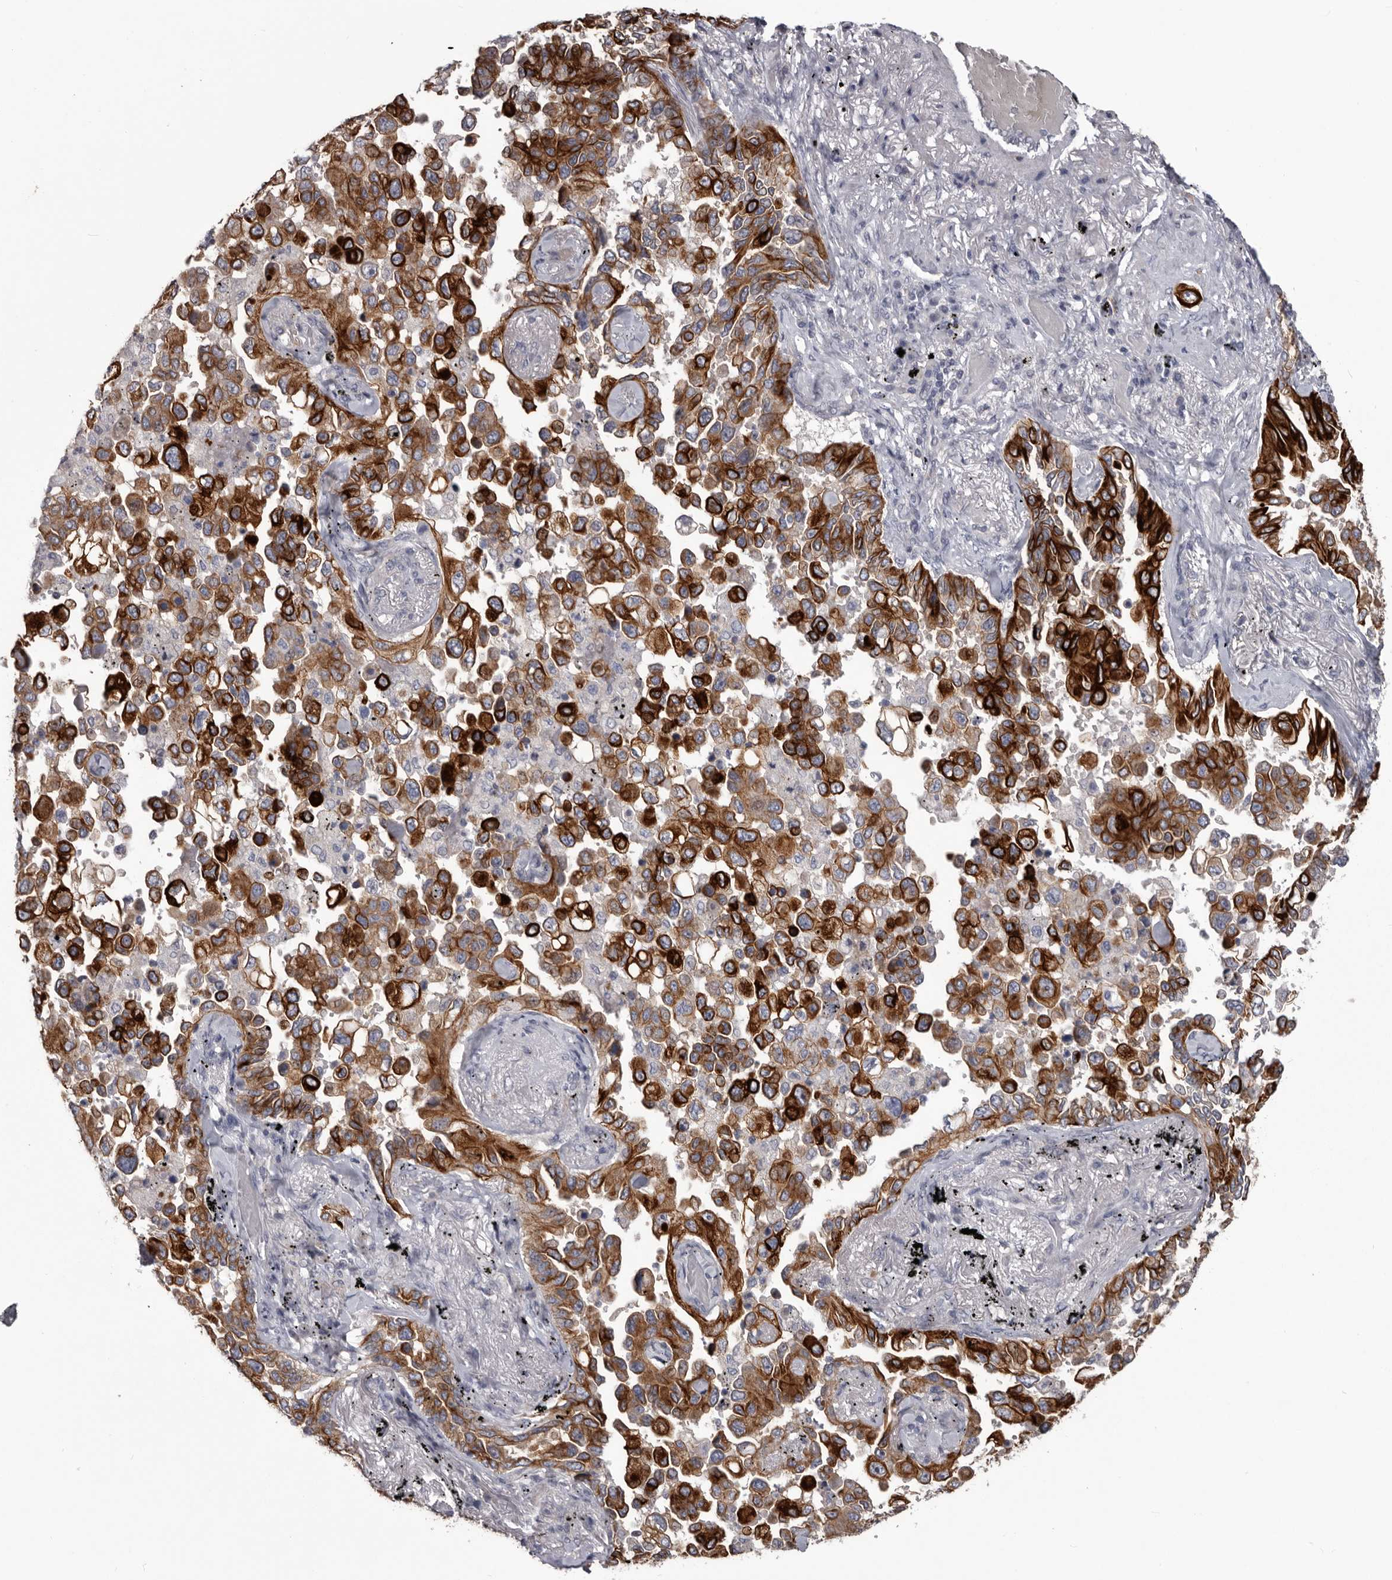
{"staining": {"intensity": "strong", "quantity": ">75%", "location": "cytoplasmic/membranous"}, "tissue": "lung cancer", "cell_type": "Tumor cells", "image_type": "cancer", "snomed": [{"axis": "morphology", "description": "Adenocarcinoma, NOS"}, {"axis": "topography", "description": "Lung"}], "caption": "Immunohistochemistry (IHC) of lung cancer (adenocarcinoma) shows high levels of strong cytoplasmic/membranous positivity in about >75% of tumor cells.", "gene": "LPAR6", "patient": {"sex": "female", "age": 67}}